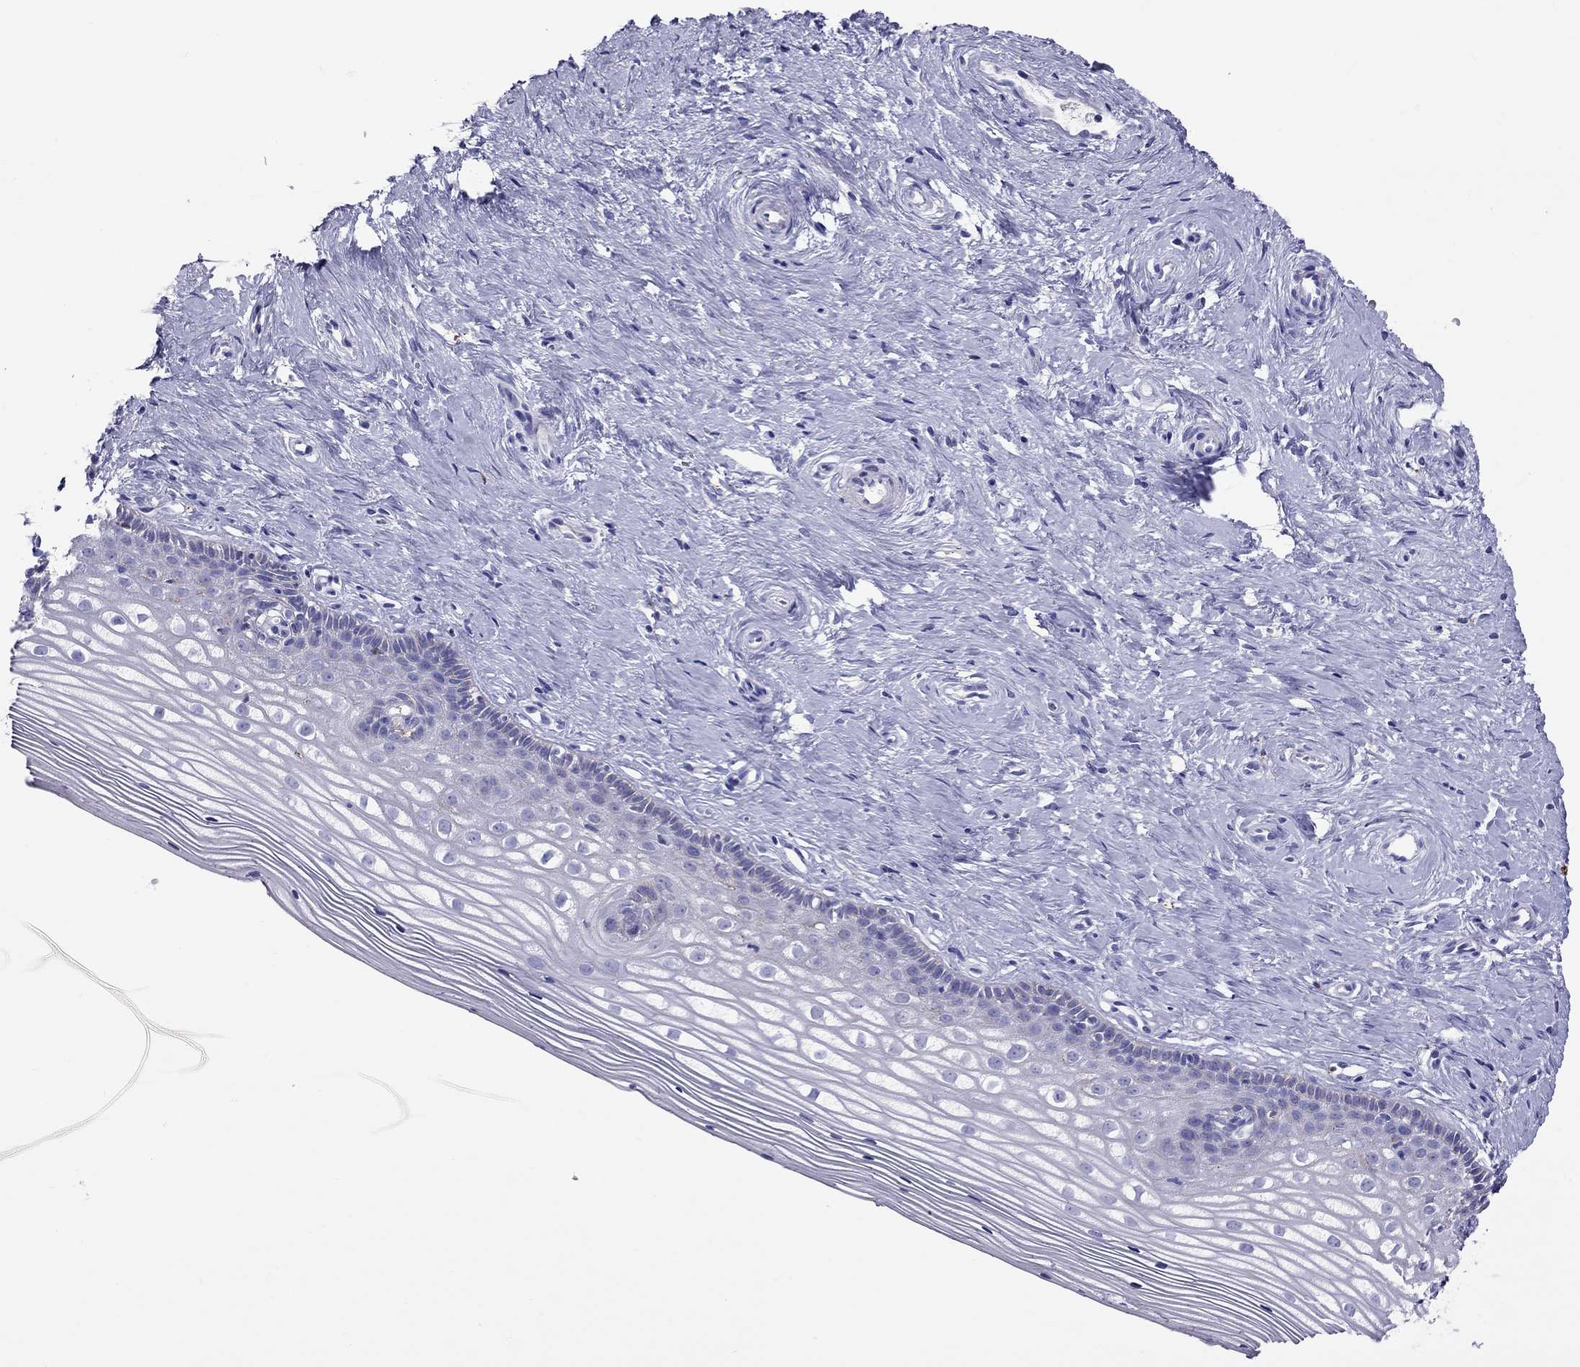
{"staining": {"intensity": "negative", "quantity": "none", "location": "none"}, "tissue": "cervix", "cell_type": "Glandular cells", "image_type": "normal", "snomed": [{"axis": "morphology", "description": "Normal tissue, NOS"}, {"axis": "topography", "description": "Cervix"}], "caption": "This is an IHC image of normal human cervix. There is no staining in glandular cells.", "gene": "CLPSL2", "patient": {"sex": "female", "age": 40}}